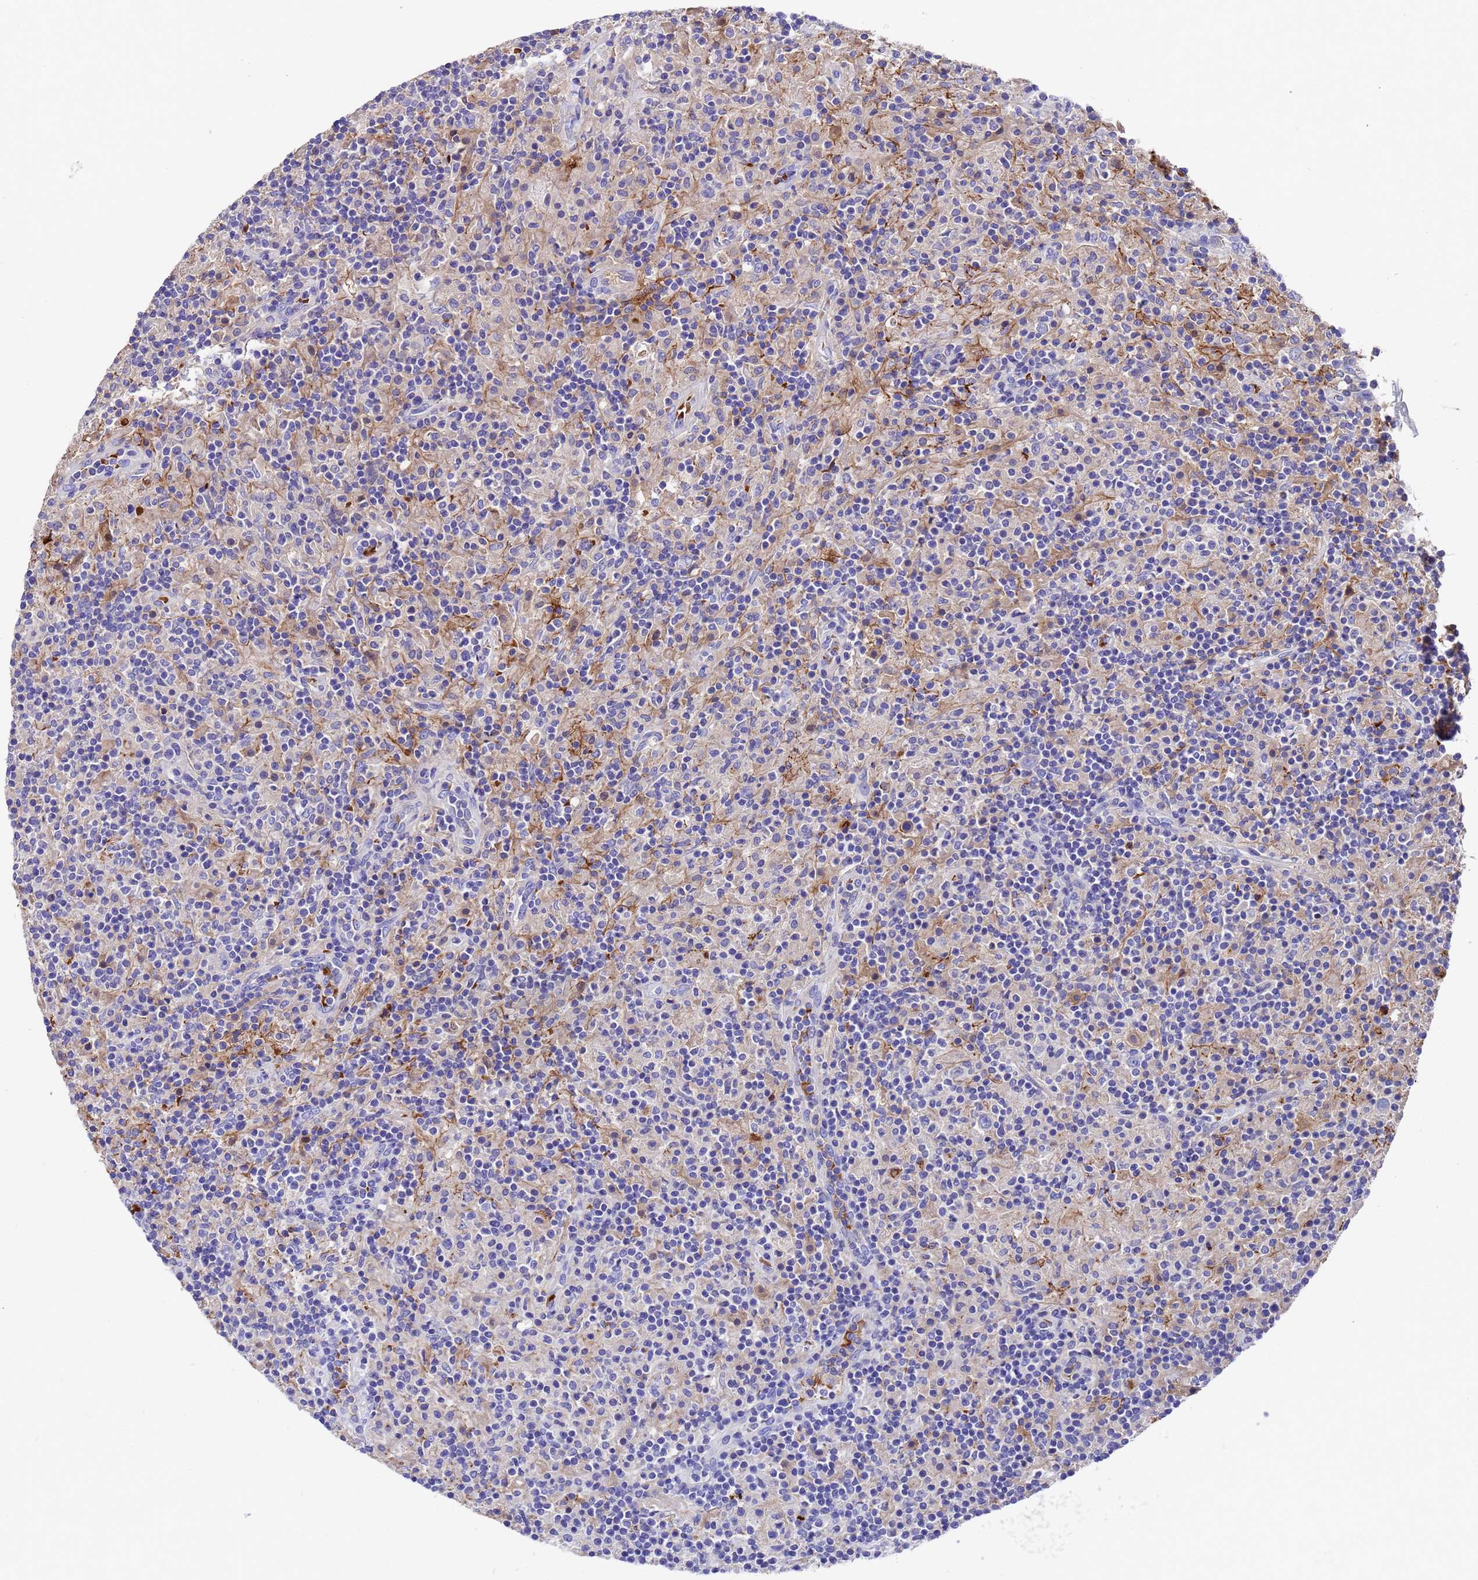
{"staining": {"intensity": "negative", "quantity": "none", "location": "none"}, "tissue": "lymphoma", "cell_type": "Tumor cells", "image_type": "cancer", "snomed": [{"axis": "morphology", "description": "Hodgkin's disease, NOS"}, {"axis": "topography", "description": "Lymph node"}], "caption": "This is an IHC micrograph of Hodgkin's disease. There is no staining in tumor cells.", "gene": "ELP6", "patient": {"sex": "male", "age": 70}}